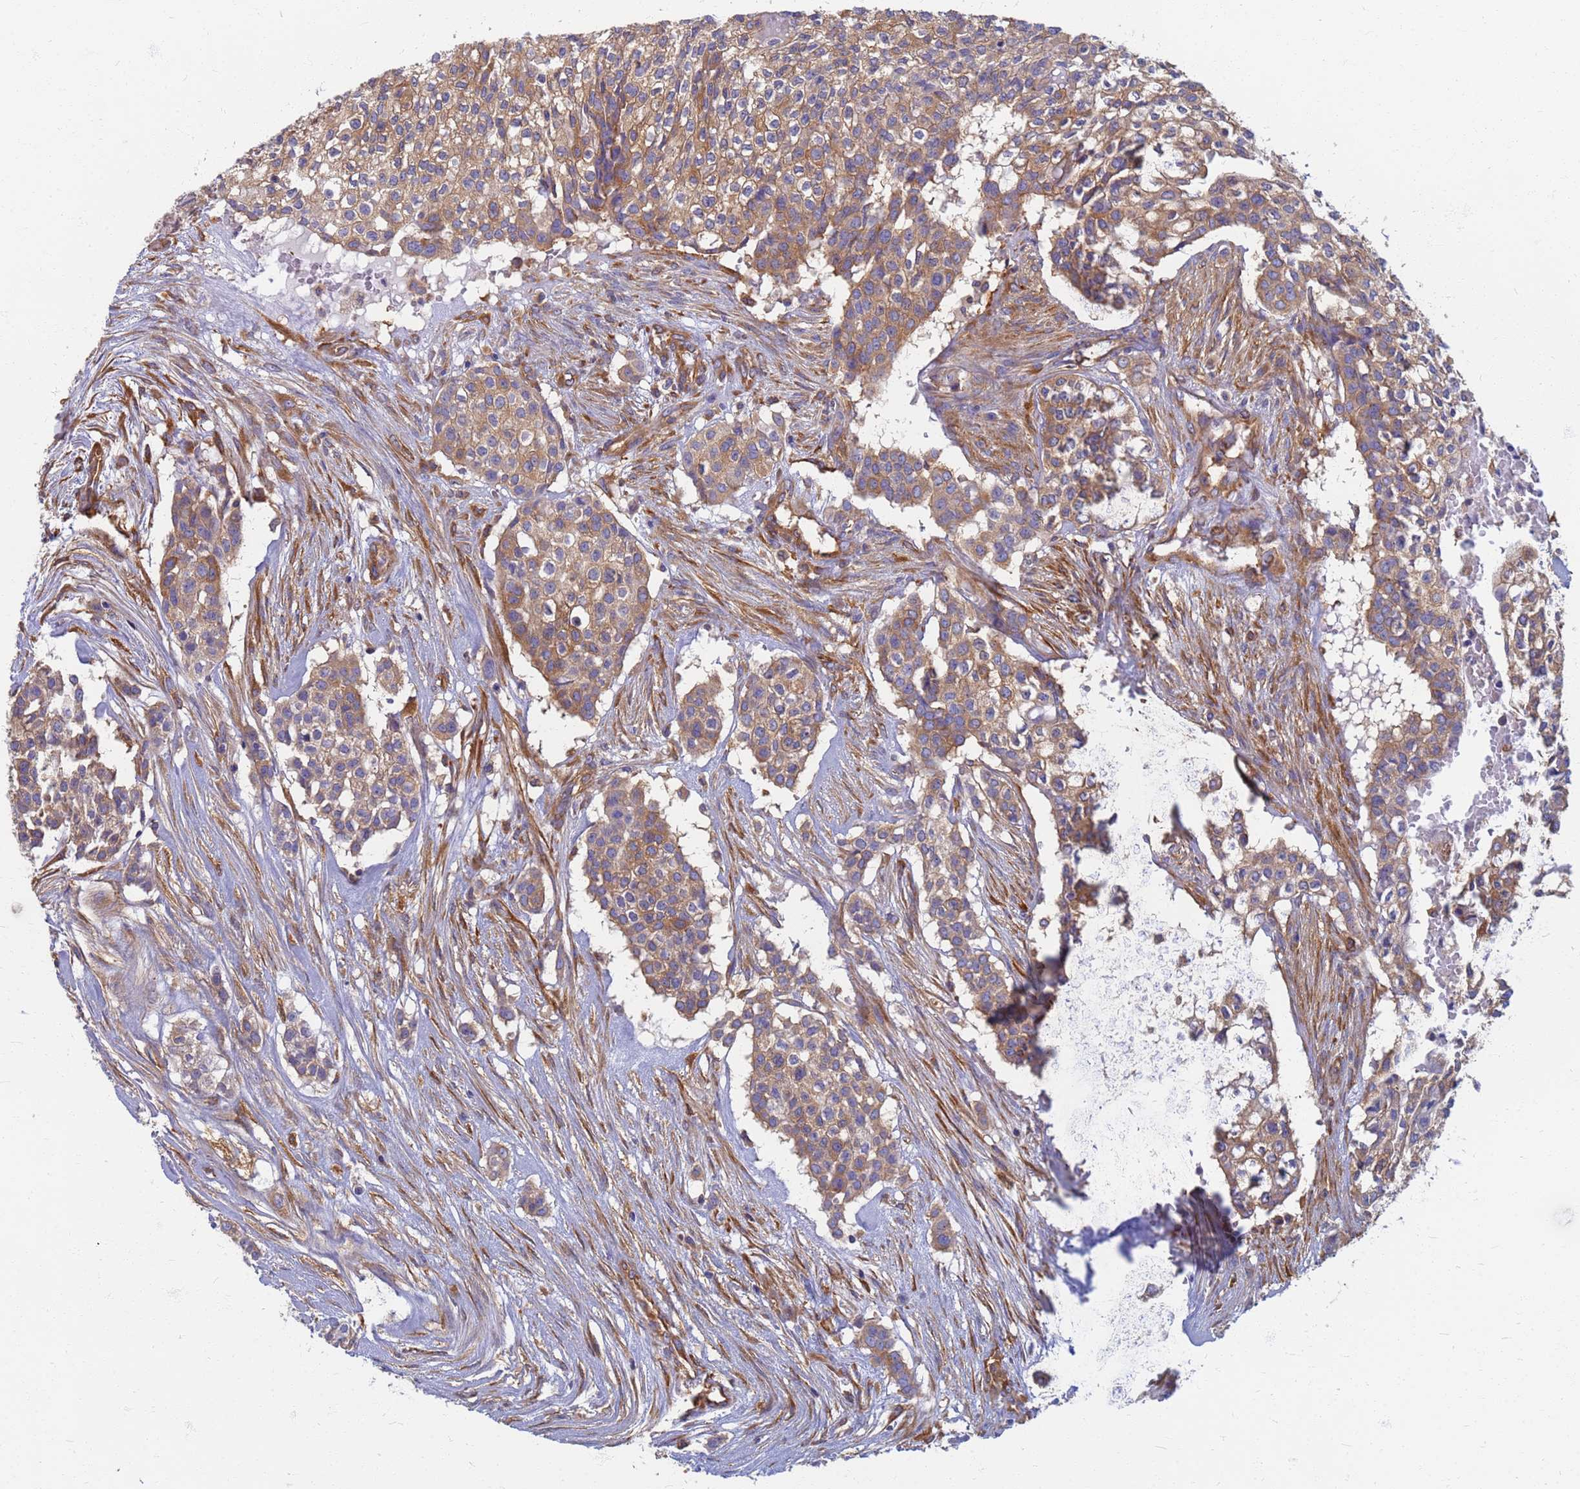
{"staining": {"intensity": "moderate", "quantity": ">75%", "location": "cytoplasmic/membranous"}, "tissue": "head and neck cancer", "cell_type": "Tumor cells", "image_type": "cancer", "snomed": [{"axis": "morphology", "description": "Adenocarcinoma, NOS"}, {"axis": "topography", "description": "Head-Neck"}], "caption": "Tumor cells display moderate cytoplasmic/membranous positivity in approximately >75% of cells in head and neck cancer. (brown staining indicates protein expression, while blue staining denotes nuclei).", "gene": "EEA1", "patient": {"sex": "male", "age": 81}}